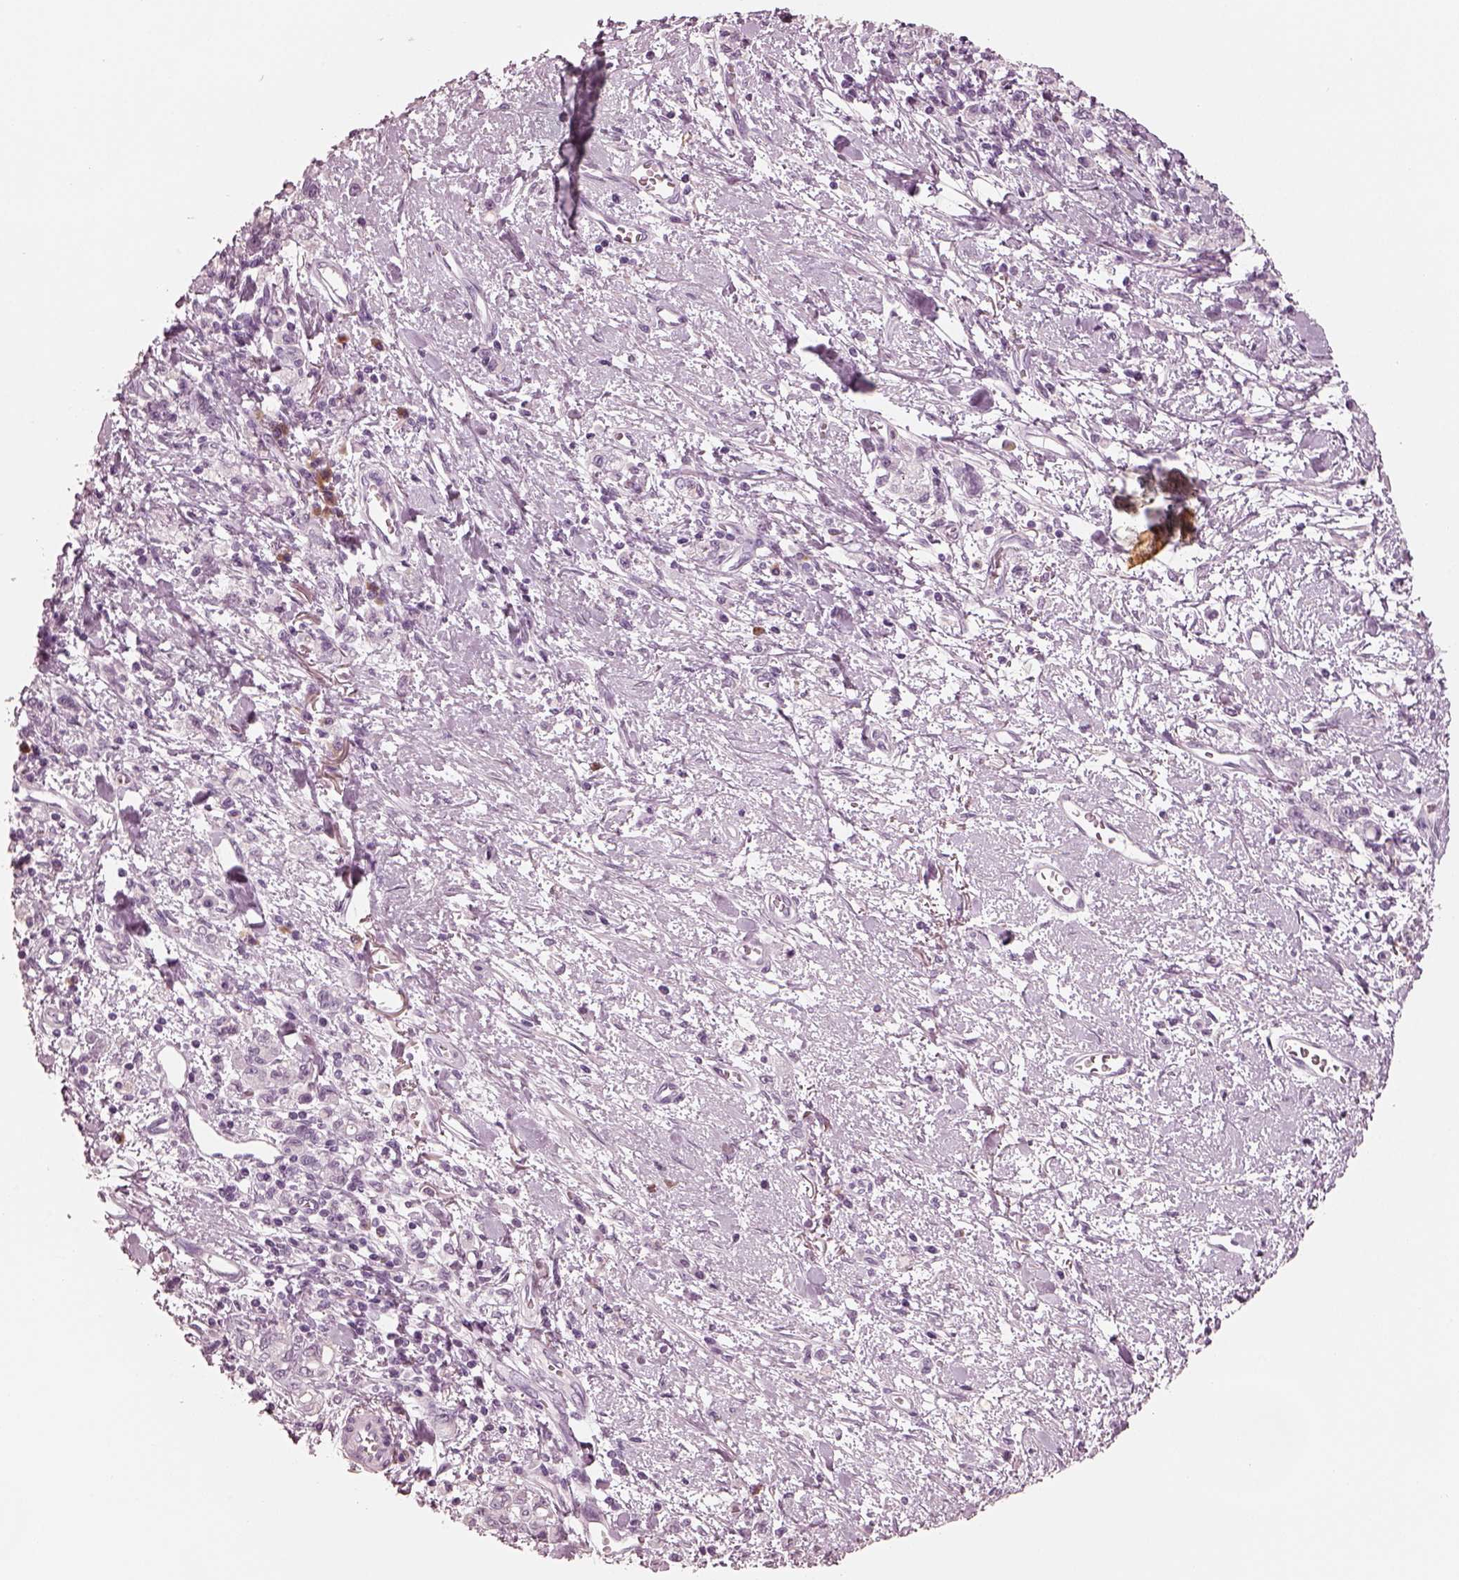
{"staining": {"intensity": "negative", "quantity": "none", "location": "none"}, "tissue": "stomach cancer", "cell_type": "Tumor cells", "image_type": "cancer", "snomed": [{"axis": "morphology", "description": "Adenocarcinoma, NOS"}, {"axis": "topography", "description": "Stomach"}], "caption": "A micrograph of human adenocarcinoma (stomach) is negative for staining in tumor cells.", "gene": "CSH1", "patient": {"sex": "male", "age": 77}}